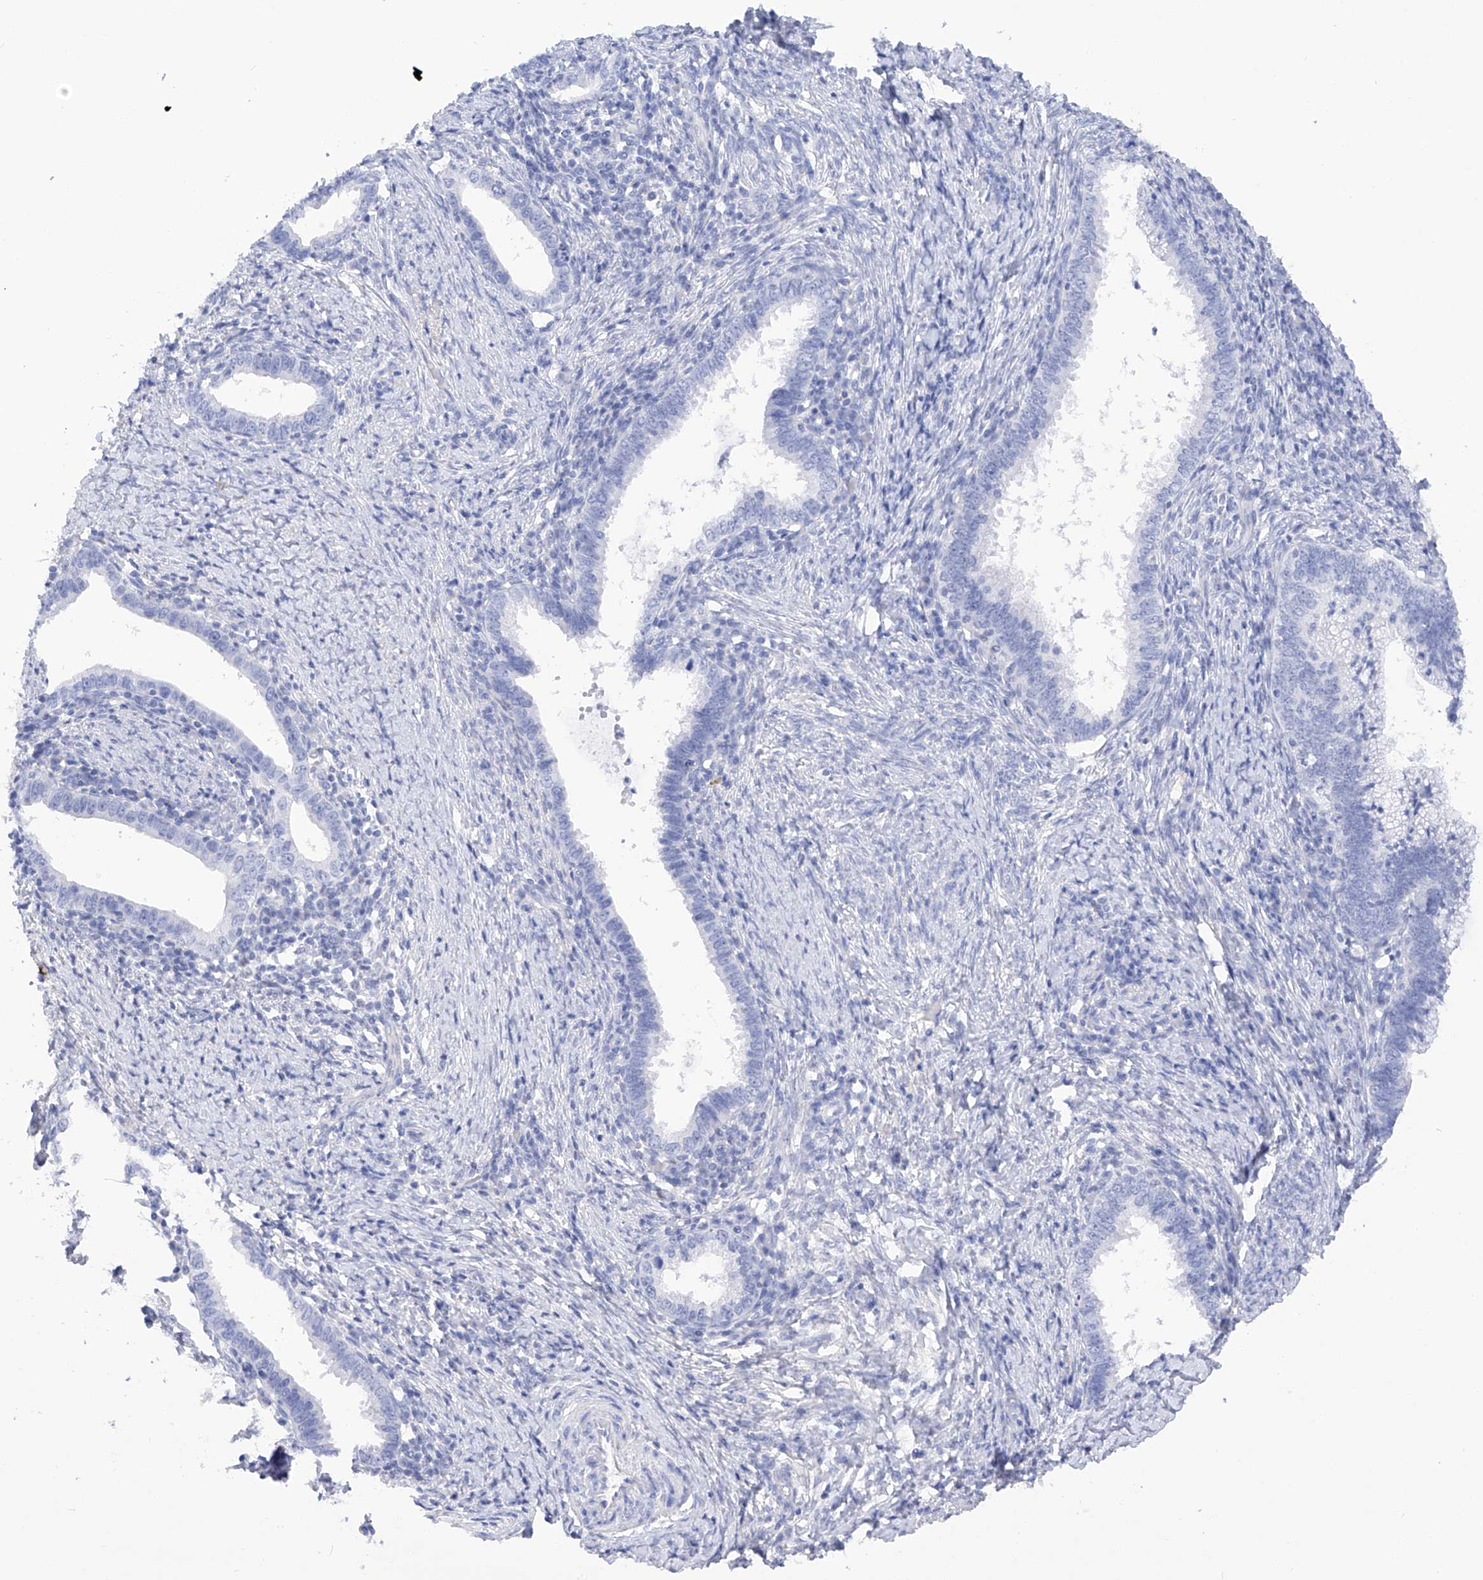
{"staining": {"intensity": "negative", "quantity": "none", "location": "none"}, "tissue": "cervical cancer", "cell_type": "Tumor cells", "image_type": "cancer", "snomed": [{"axis": "morphology", "description": "Adenocarcinoma, NOS"}, {"axis": "topography", "description": "Cervix"}], "caption": "DAB immunohistochemical staining of human cervical cancer demonstrates no significant expression in tumor cells. (IHC, brightfield microscopy, high magnification).", "gene": "FLG", "patient": {"sex": "female", "age": 36}}